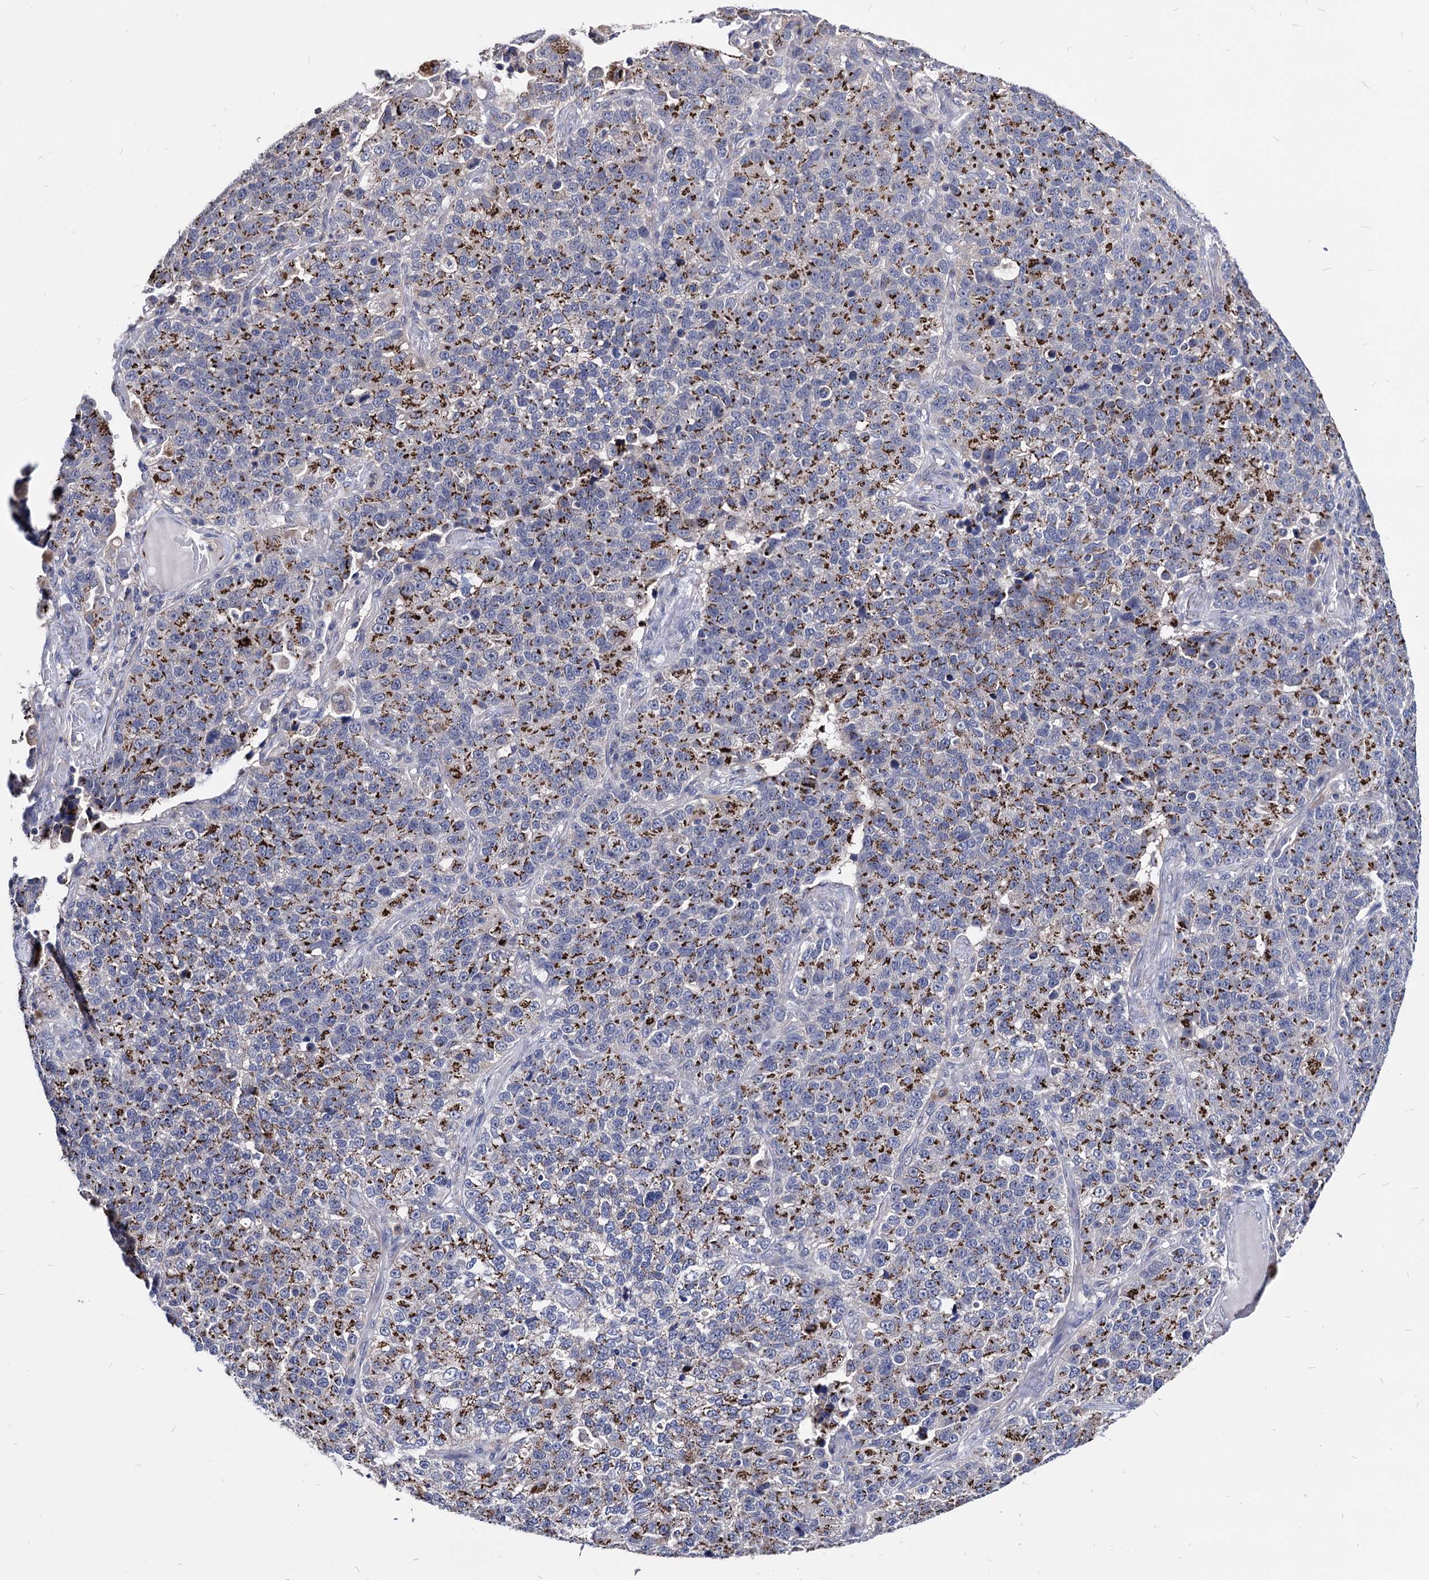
{"staining": {"intensity": "strong", "quantity": ">75%", "location": "cytoplasmic/membranous"}, "tissue": "lung cancer", "cell_type": "Tumor cells", "image_type": "cancer", "snomed": [{"axis": "morphology", "description": "Adenocarcinoma, NOS"}, {"axis": "topography", "description": "Lung"}], "caption": "Protein staining reveals strong cytoplasmic/membranous positivity in about >75% of tumor cells in lung adenocarcinoma.", "gene": "ESD", "patient": {"sex": "male", "age": 49}}